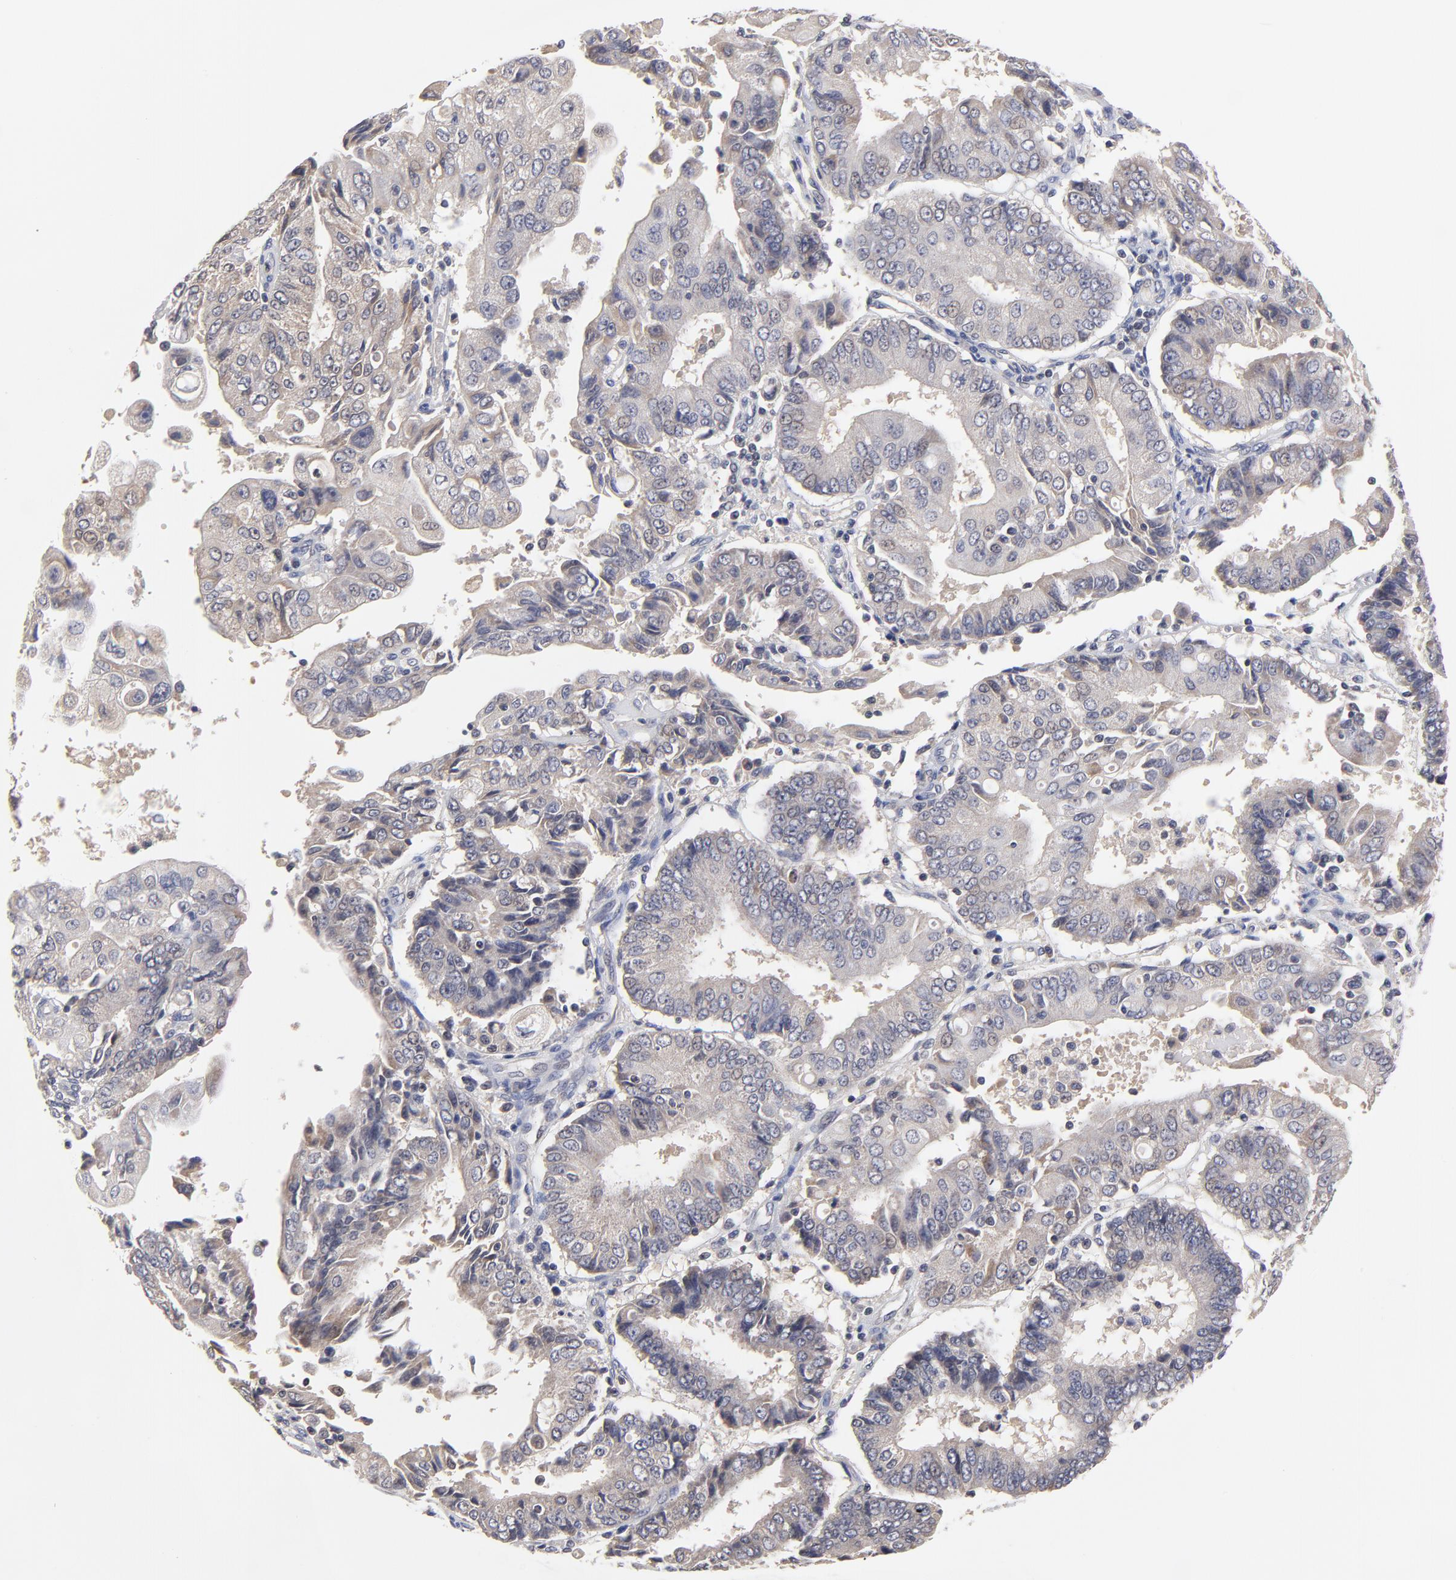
{"staining": {"intensity": "weak", "quantity": ">75%", "location": "cytoplasmic/membranous"}, "tissue": "endometrial cancer", "cell_type": "Tumor cells", "image_type": "cancer", "snomed": [{"axis": "morphology", "description": "Adenocarcinoma, NOS"}, {"axis": "topography", "description": "Endometrium"}], "caption": "Immunohistochemistry micrograph of neoplastic tissue: endometrial cancer stained using IHC demonstrates low levels of weak protein expression localized specifically in the cytoplasmic/membranous of tumor cells, appearing as a cytoplasmic/membranous brown color.", "gene": "PCMT1", "patient": {"sex": "female", "age": 75}}